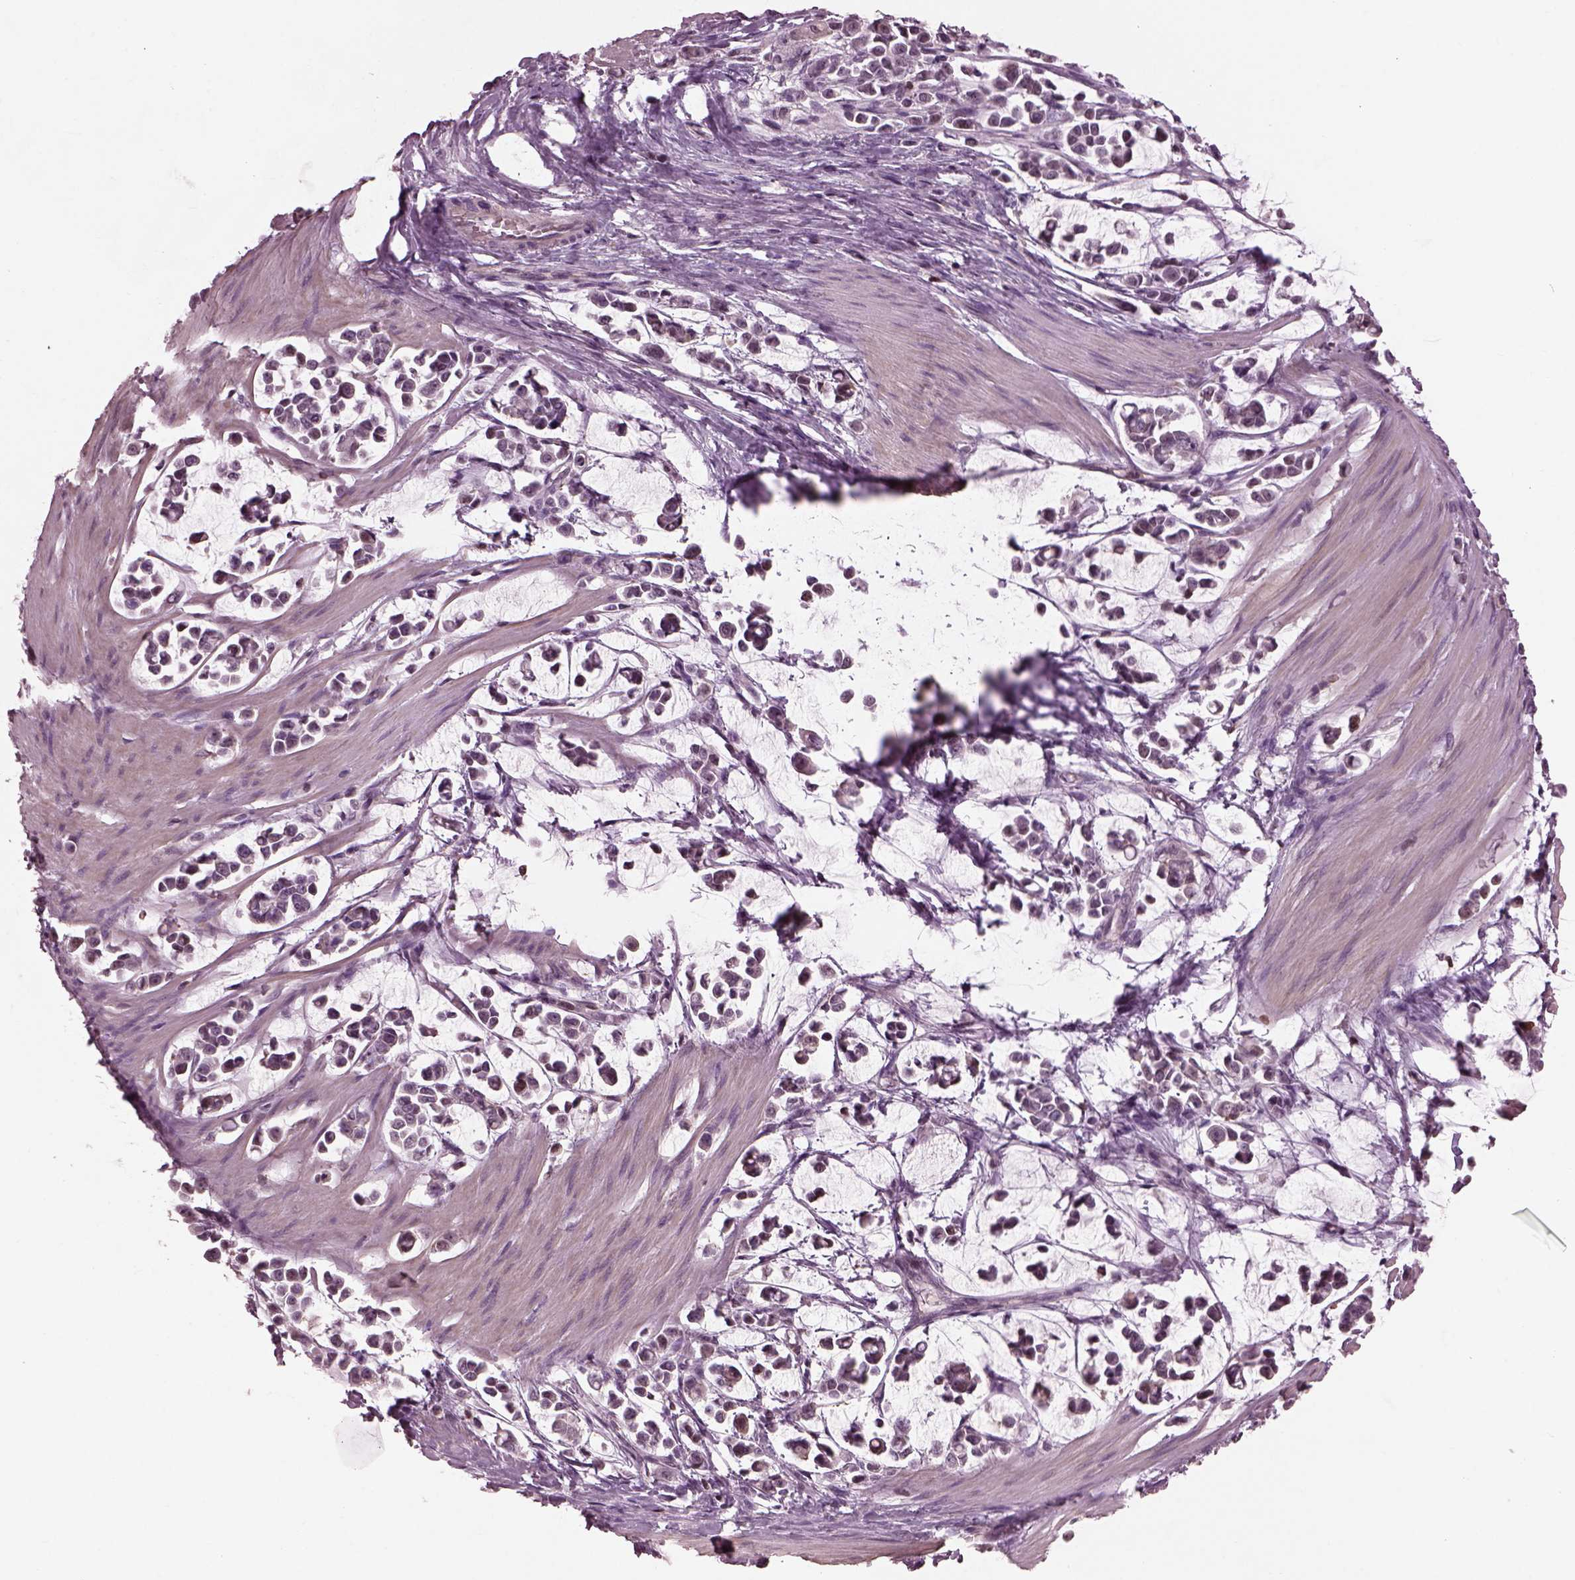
{"staining": {"intensity": "negative", "quantity": "none", "location": "none"}, "tissue": "stomach cancer", "cell_type": "Tumor cells", "image_type": "cancer", "snomed": [{"axis": "morphology", "description": "Adenocarcinoma, NOS"}, {"axis": "topography", "description": "Stomach"}], "caption": "High magnification brightfield microscopy of stomach adenocarcinoma stained with DAB (3,3'-diaminobenzidine) (brown) and counterstained with hematoxylin (blue): tumor cells show no significant expression.", "gene": "BFSP1", "patient": {"sex": "male", "age": 82}}